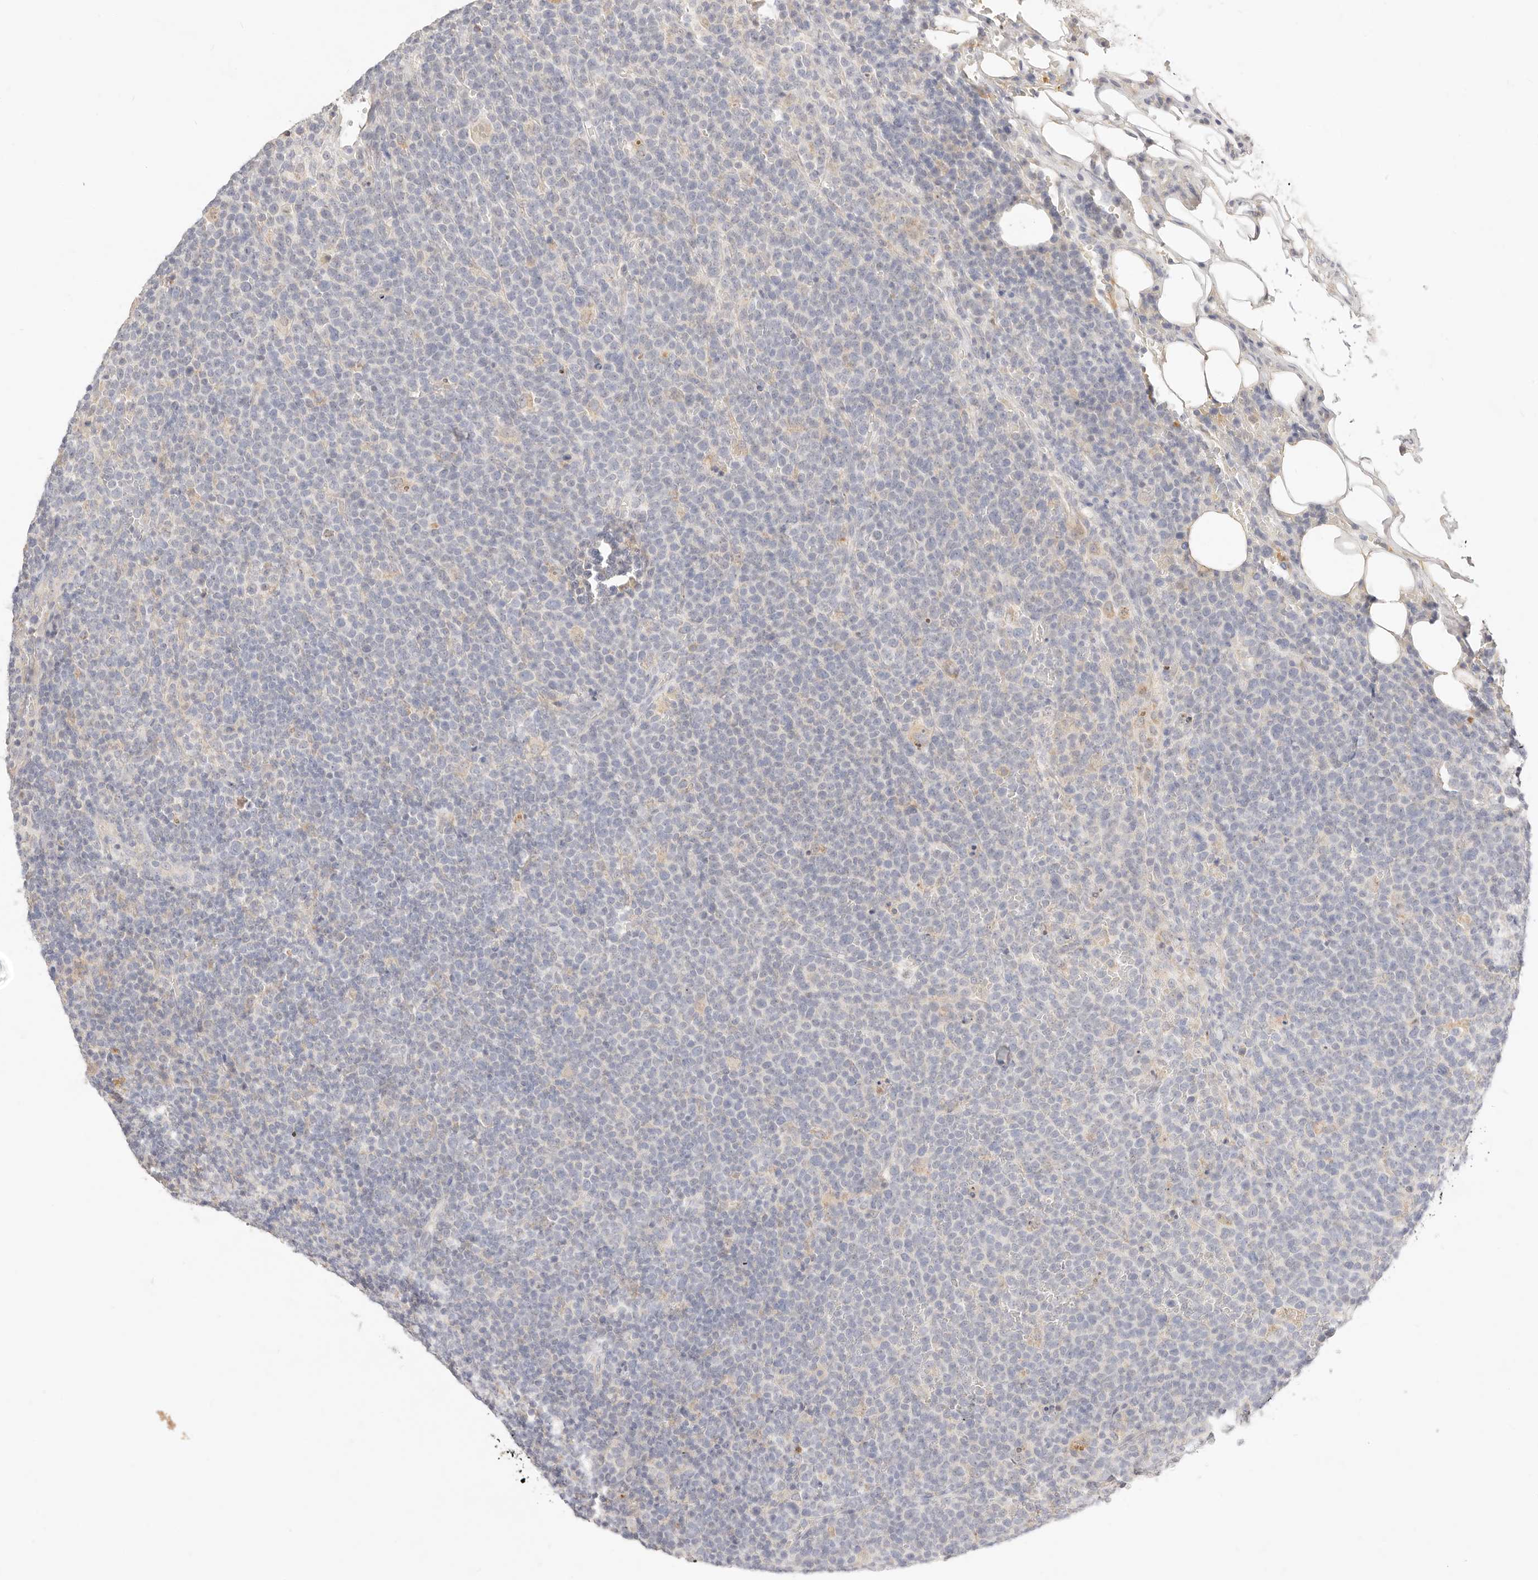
{"staining": {"intensity": "negative", "quantity": "none", "location": "none"}, "tissue": "lymphoma", "cell_type": "Tumor cells", "image_type": "cancer", "snomed": [{"axis": "morphology", "description": "Malignant lymphoma, non-Hodgkin's type, High grade"}, {"axis": "topography", "description": "Lymph node"}], "caption": "The micrograph displays no significant expression in tumor cells of lymphoma.", "gene": "ACOX1", "patient": {"sex": "male", "age": 61}}